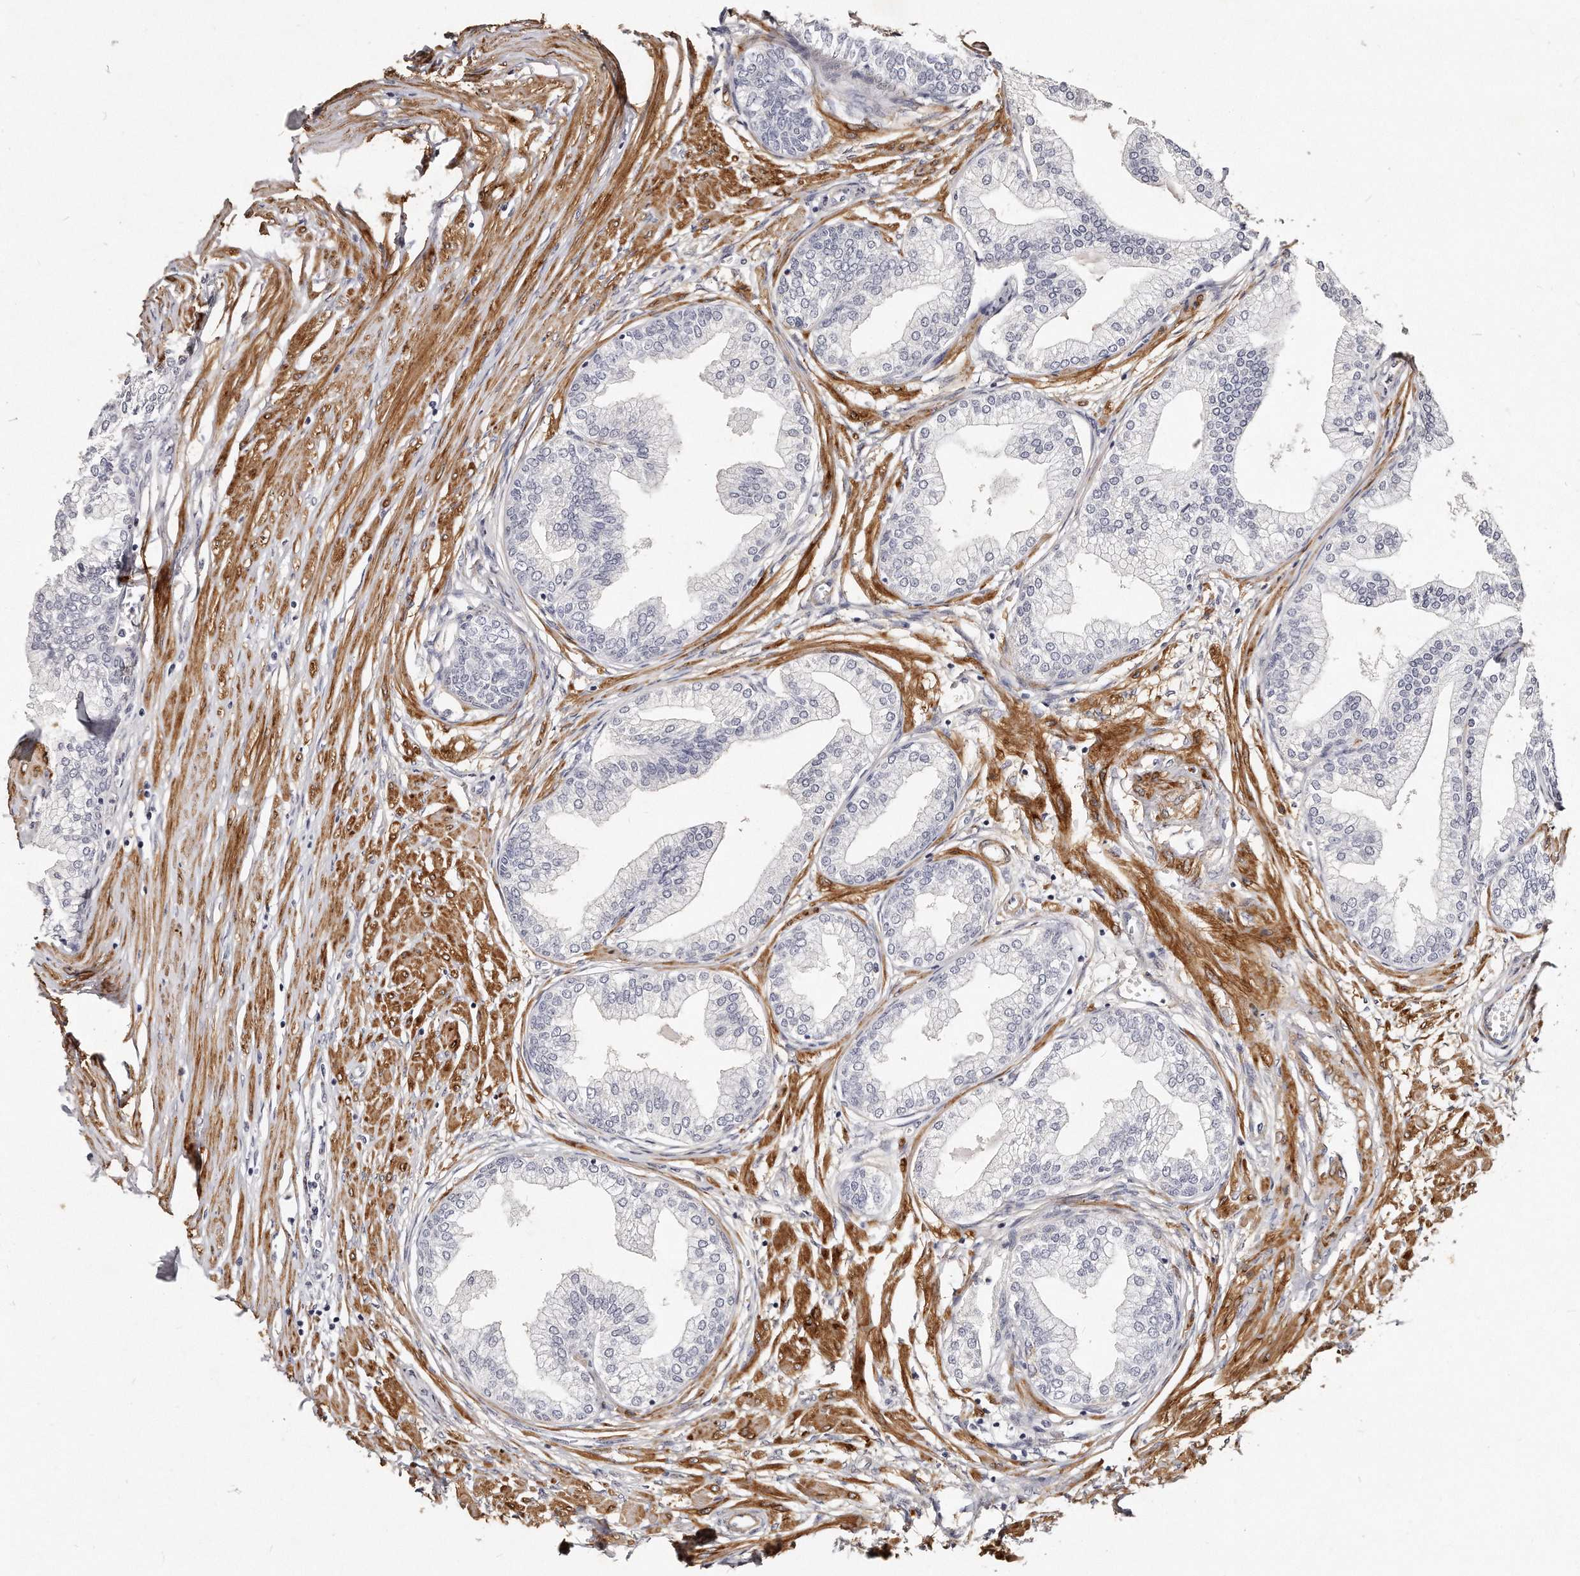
{"staining": {"intensity": "negative", "quantity": "none", "location": "none"}, "tissue": "prostate", "cell_type": "Glandular cells", "image_type": "normal", "snomed": [{"axis": "morphology", "description": "Normal tissue, NOS"}, {"axis": "morphology", "description": "Urothelial carcinoma, Low grade"}, {"axis": "topography", "description": "Urinary bladder"}, {"axis": "topography", "description": "Prostate"}], "caption": "High power microscopy image of an immunohistochemistry (IHC) micrograph of normal prostate, revealing no significant expression in glandular cells. (Stains: DAB IHC with hematoxylin counter stain, Microscopy: brightfield microscopy at high magnification).", "gene": "LMOD1", "patient": {"sex": "male", "age": 60}}